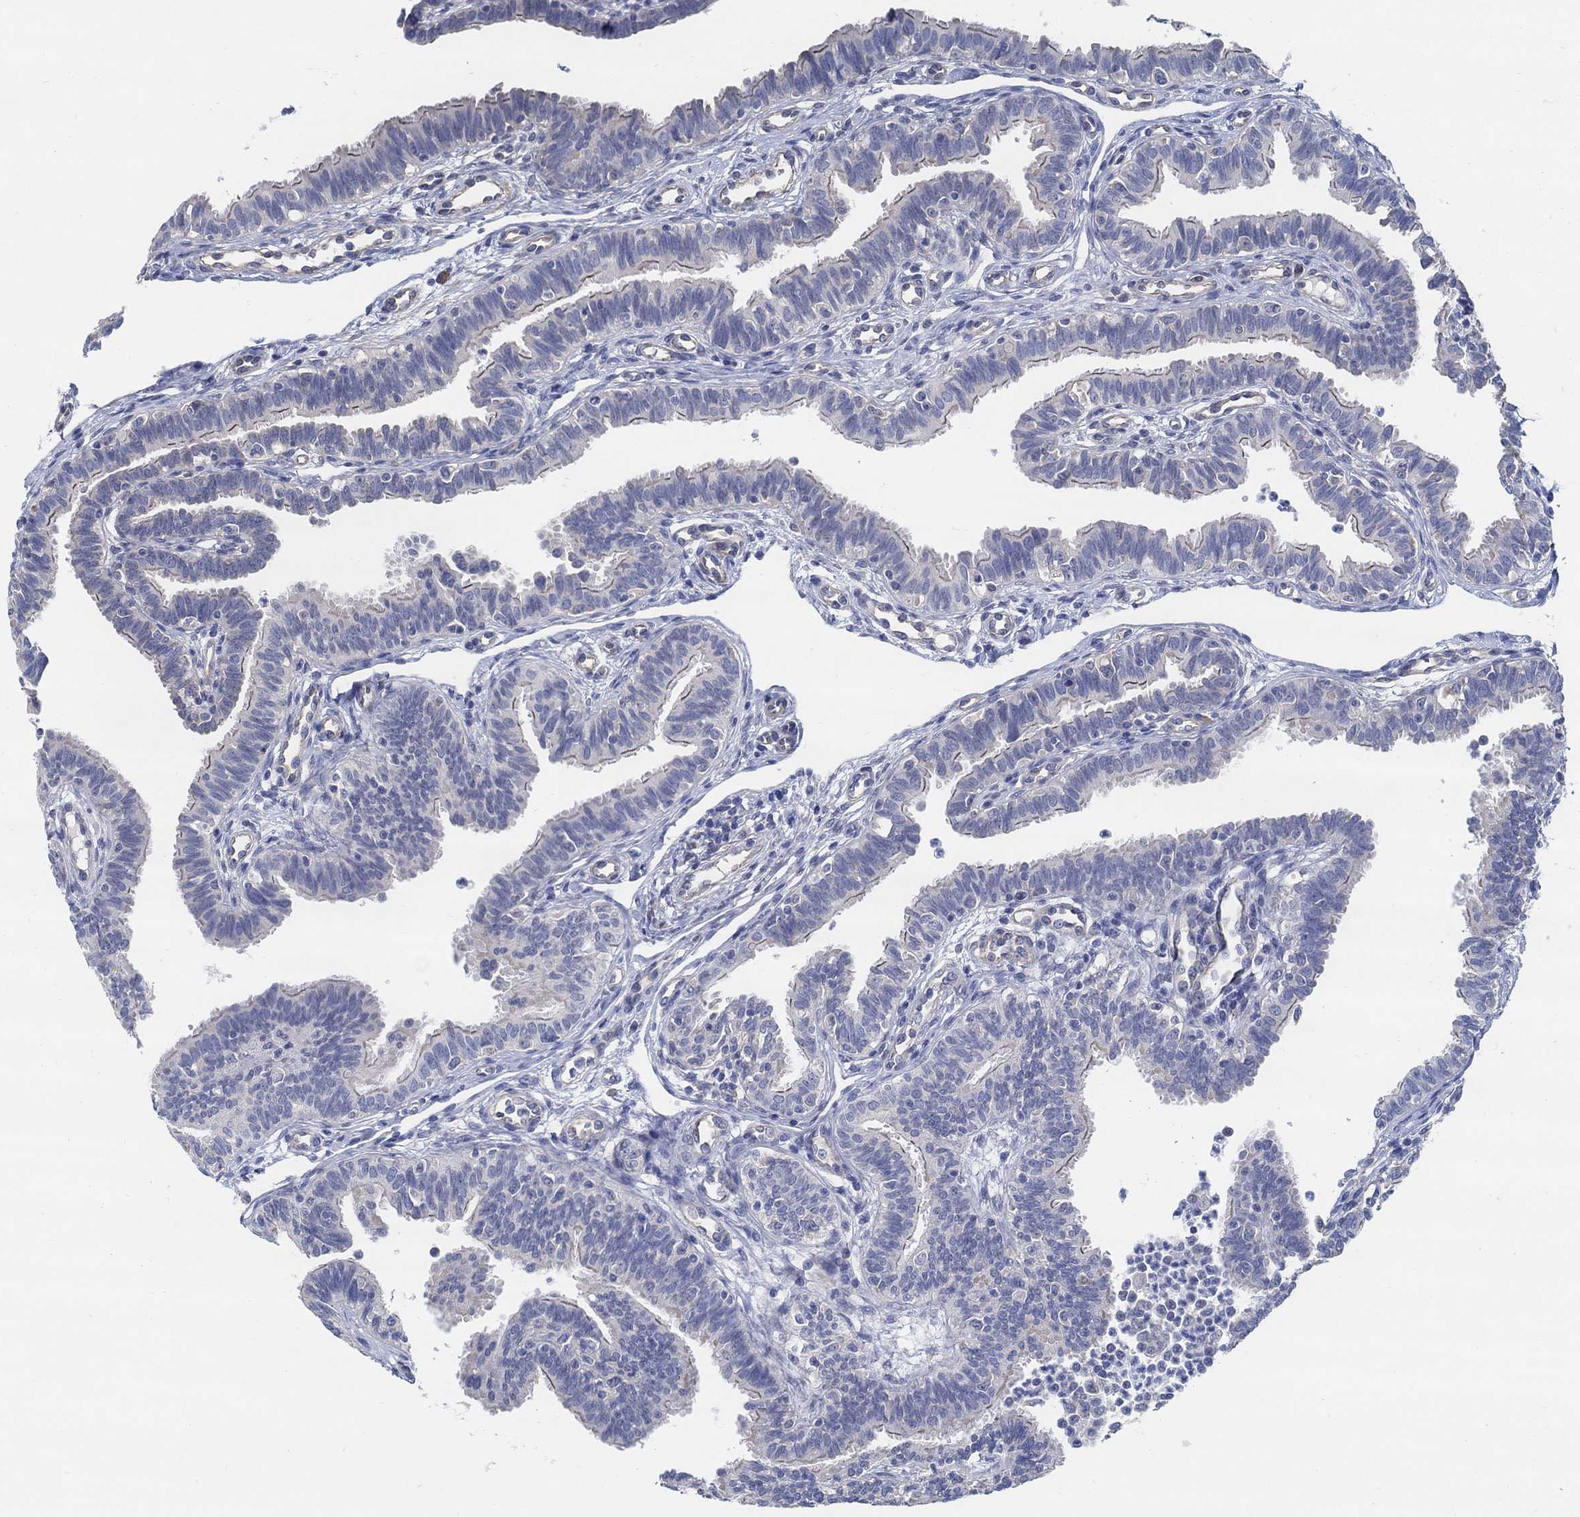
{"staining": {"intensity": "negative", "quantity": "none", "location": "none"}, "tissue": "fallopian tube", "cell_type": "Glandular cells", "image_type": "normal", "snomed": [{"axis": "morphology", "description": "Normal tissue, NOS"}, {"axis": "topography", "description": "Fallopian tube"}], "caption": "Histopathology image shows no significant protein positivity in glandular cells of normal fallopian tube.", "gene": "C15orf39", "patient": {"sex": "female", "age": 36}}